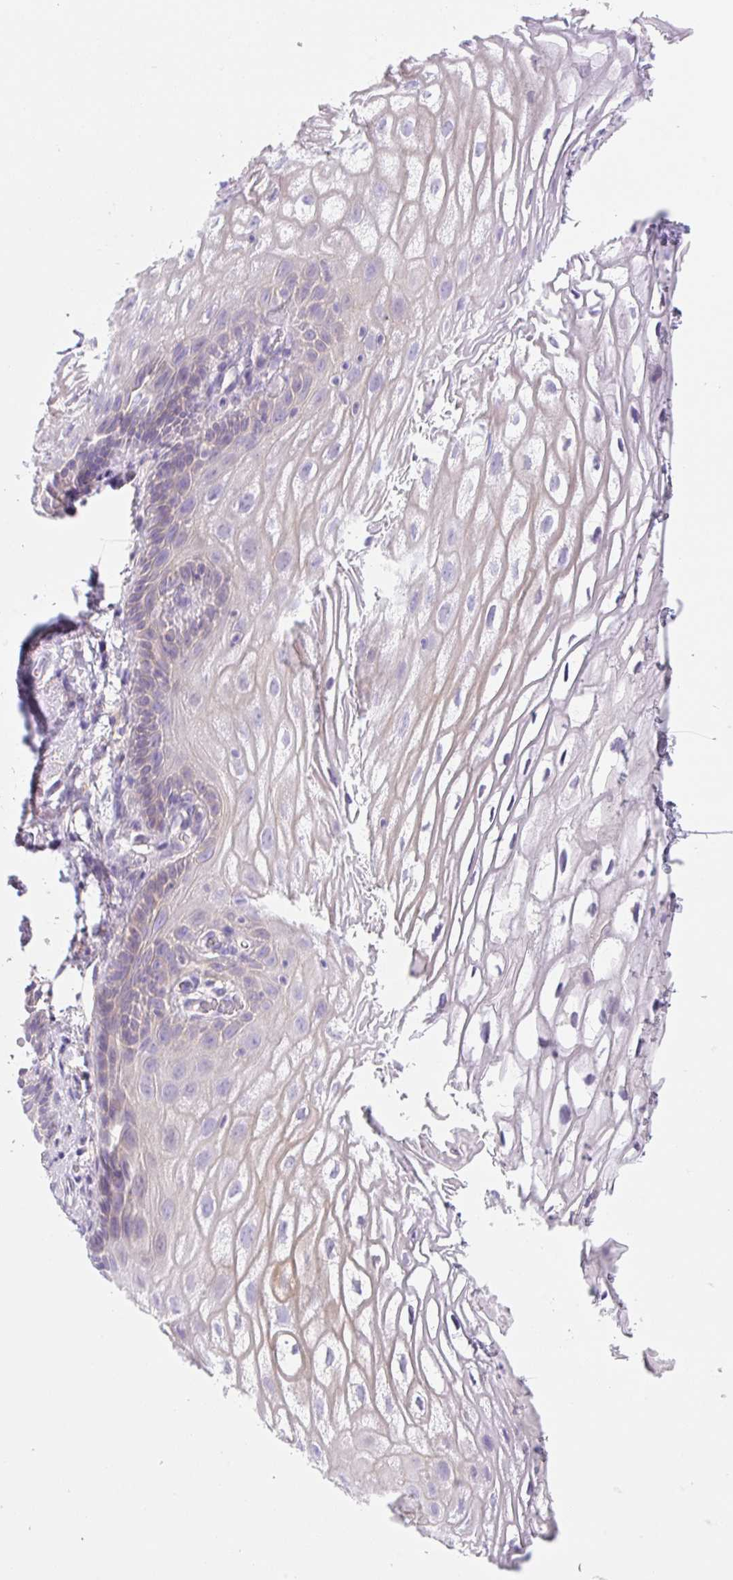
{"staining": {"intensity": "negative", "quantity": "none", "location": "none"}, "tissue": "vagina", "cell_type": "Squamous epithelial cells", "image_type": "normal", "snomed": [{"axis": "morphology", "description": "Normal tissue, NOS"}, {"axis": "morphology", "description": "Adenocarcinoma, NOS"}, {"axis": "topography", "description": "Rectum"}, {"axis": "topography", "description": "Vagina"}, {"axis": "topography", "description": "Peripheral nerve tissue"}], "caption": "Immunohistochemistry of normal human vagina displays no expression in squamous epithelial cells.", "gene": "LYVE1", "patient": {"sex": "female", "age": 71}}